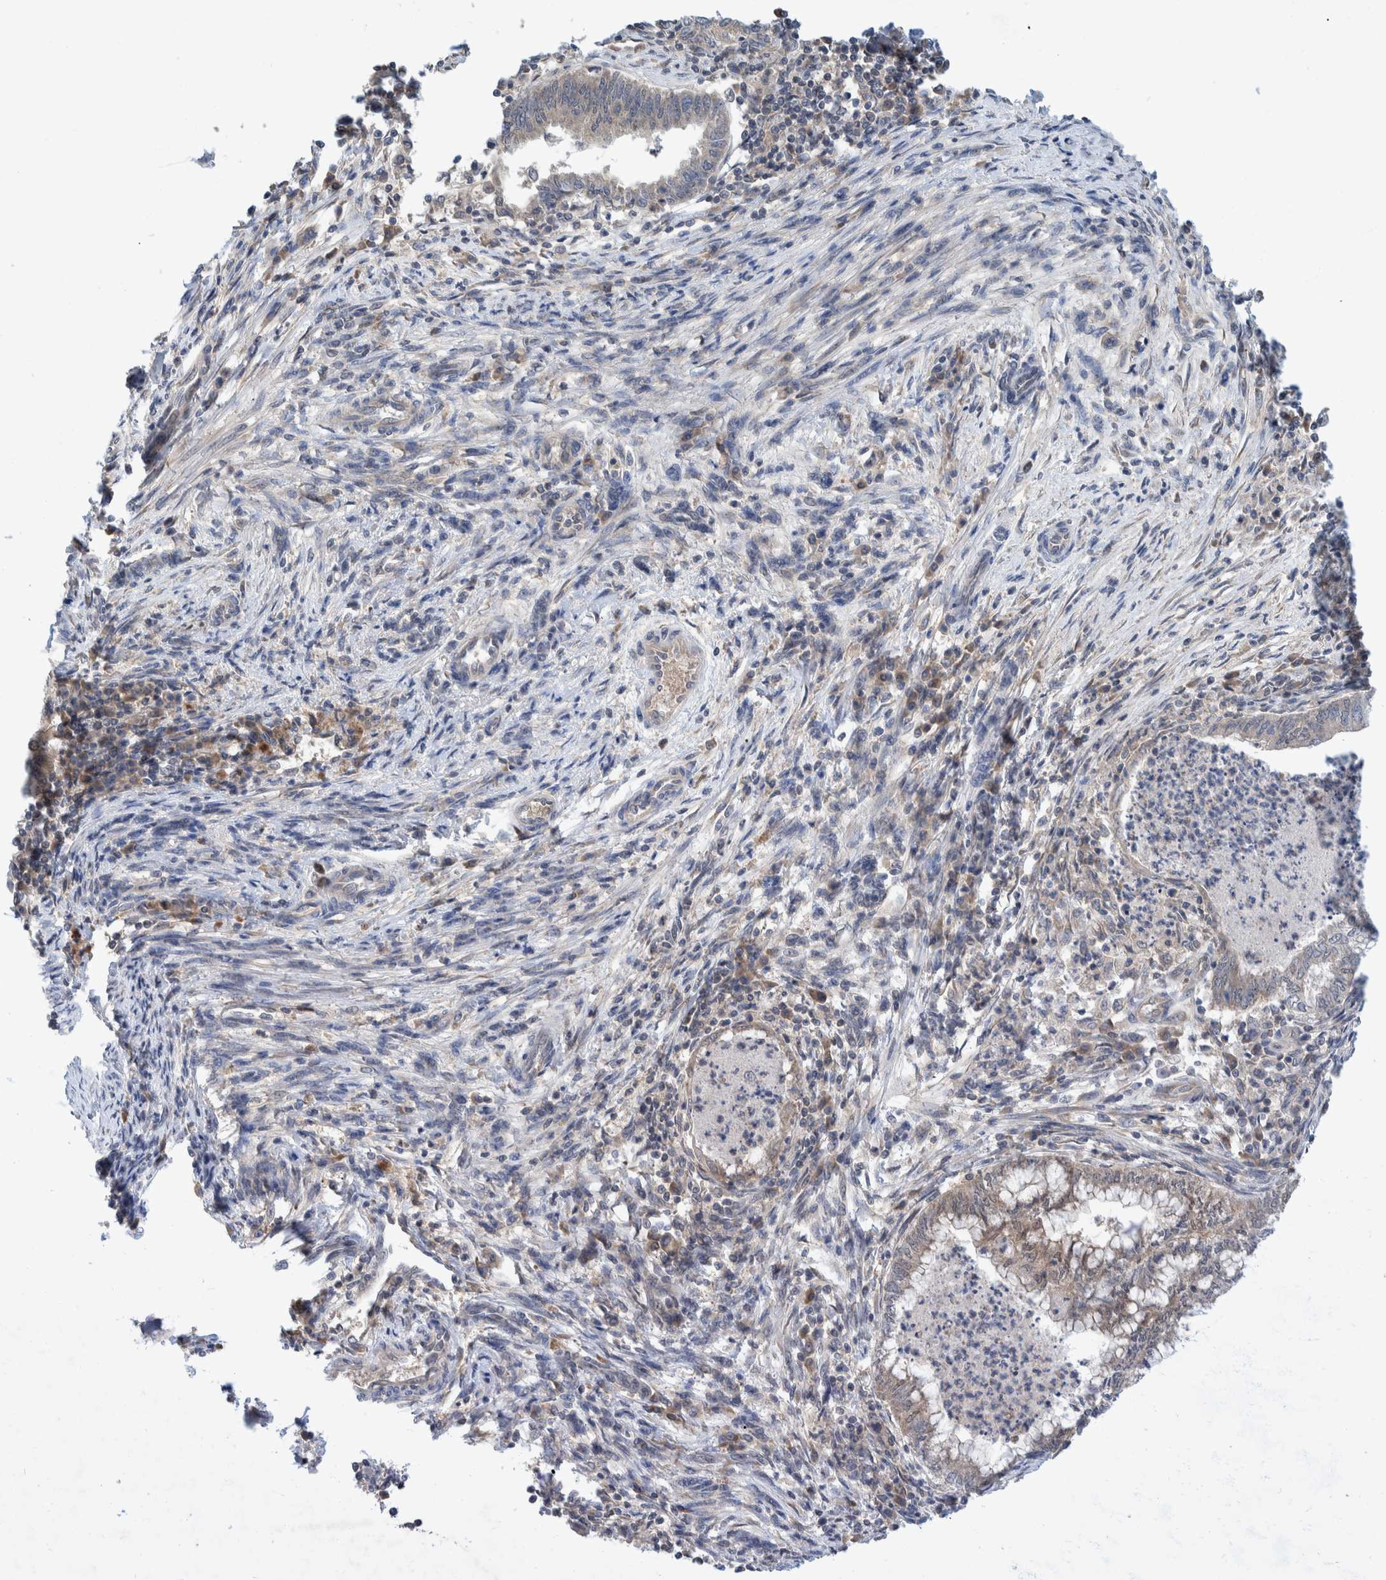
{"staining": {"intensity": "weak", "quantity": "<25%", "location": "cytoplasmic/membranous"}, "tissue": "endometrial cancer", "cell_type": "Tumor cells", "image_type": "cancer", "snomed": [{"axis": "morphology", "description": "Polyp, NOS"}, {"axis": "morphology", "description": "Adenocarcinoma, NOS"}, {"axis": "morphology", "description": "Adenoma, NOS"}, {"axis": "topography", "description": "Endometrium"}], "caption": "Endometrial cancer (adenocarcinoma) was stained to show a protein in brown. There is no significant expression in tumor cells. The staining was performed using DAB to visualize the protein expression in brown, while the nuclei were stained in blue with hematoxylin (Magnification: 20x).", "gene": "PLPBP", "patient": {"sex": "female", "age": 79}}